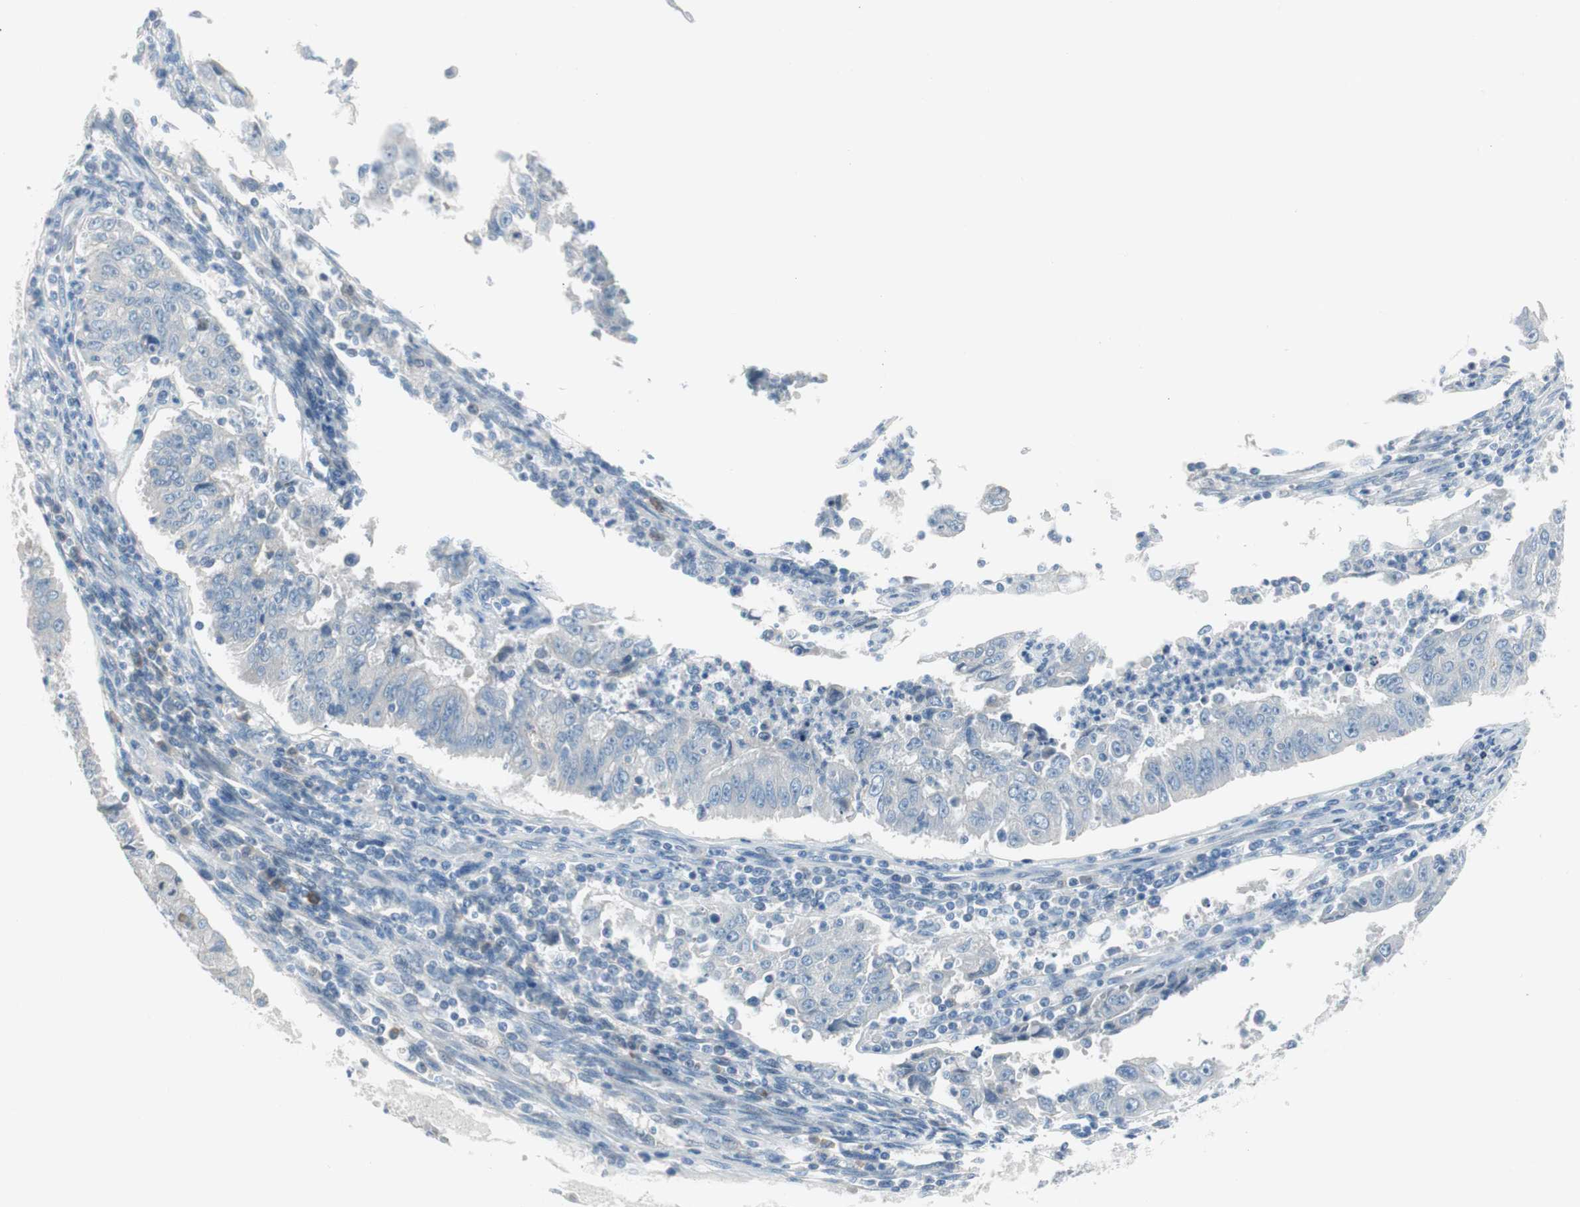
{"staining": {"intensity": "negative", "quantity": "none", "location": "none"}, "tissue": "endometrial cancer", "cell_type": "Tumor cells", "image_type": "cancer", "snomed": [{"axis": "morphology", "description": "Adenocarcinoma, NOS"}, {"axis": "topography", "description": "Endometrium"}], "caption": "Immunohistochemistry (IHC) histopathology image of neoplastic tissue: endometrial adenocarcinoma stained with DAB (3,3'-diaminobenzidine) shows no significant protein positivity in tumor cells.", "gene": "PRRG4", "patient": {"sex": "female", "age": 42}}